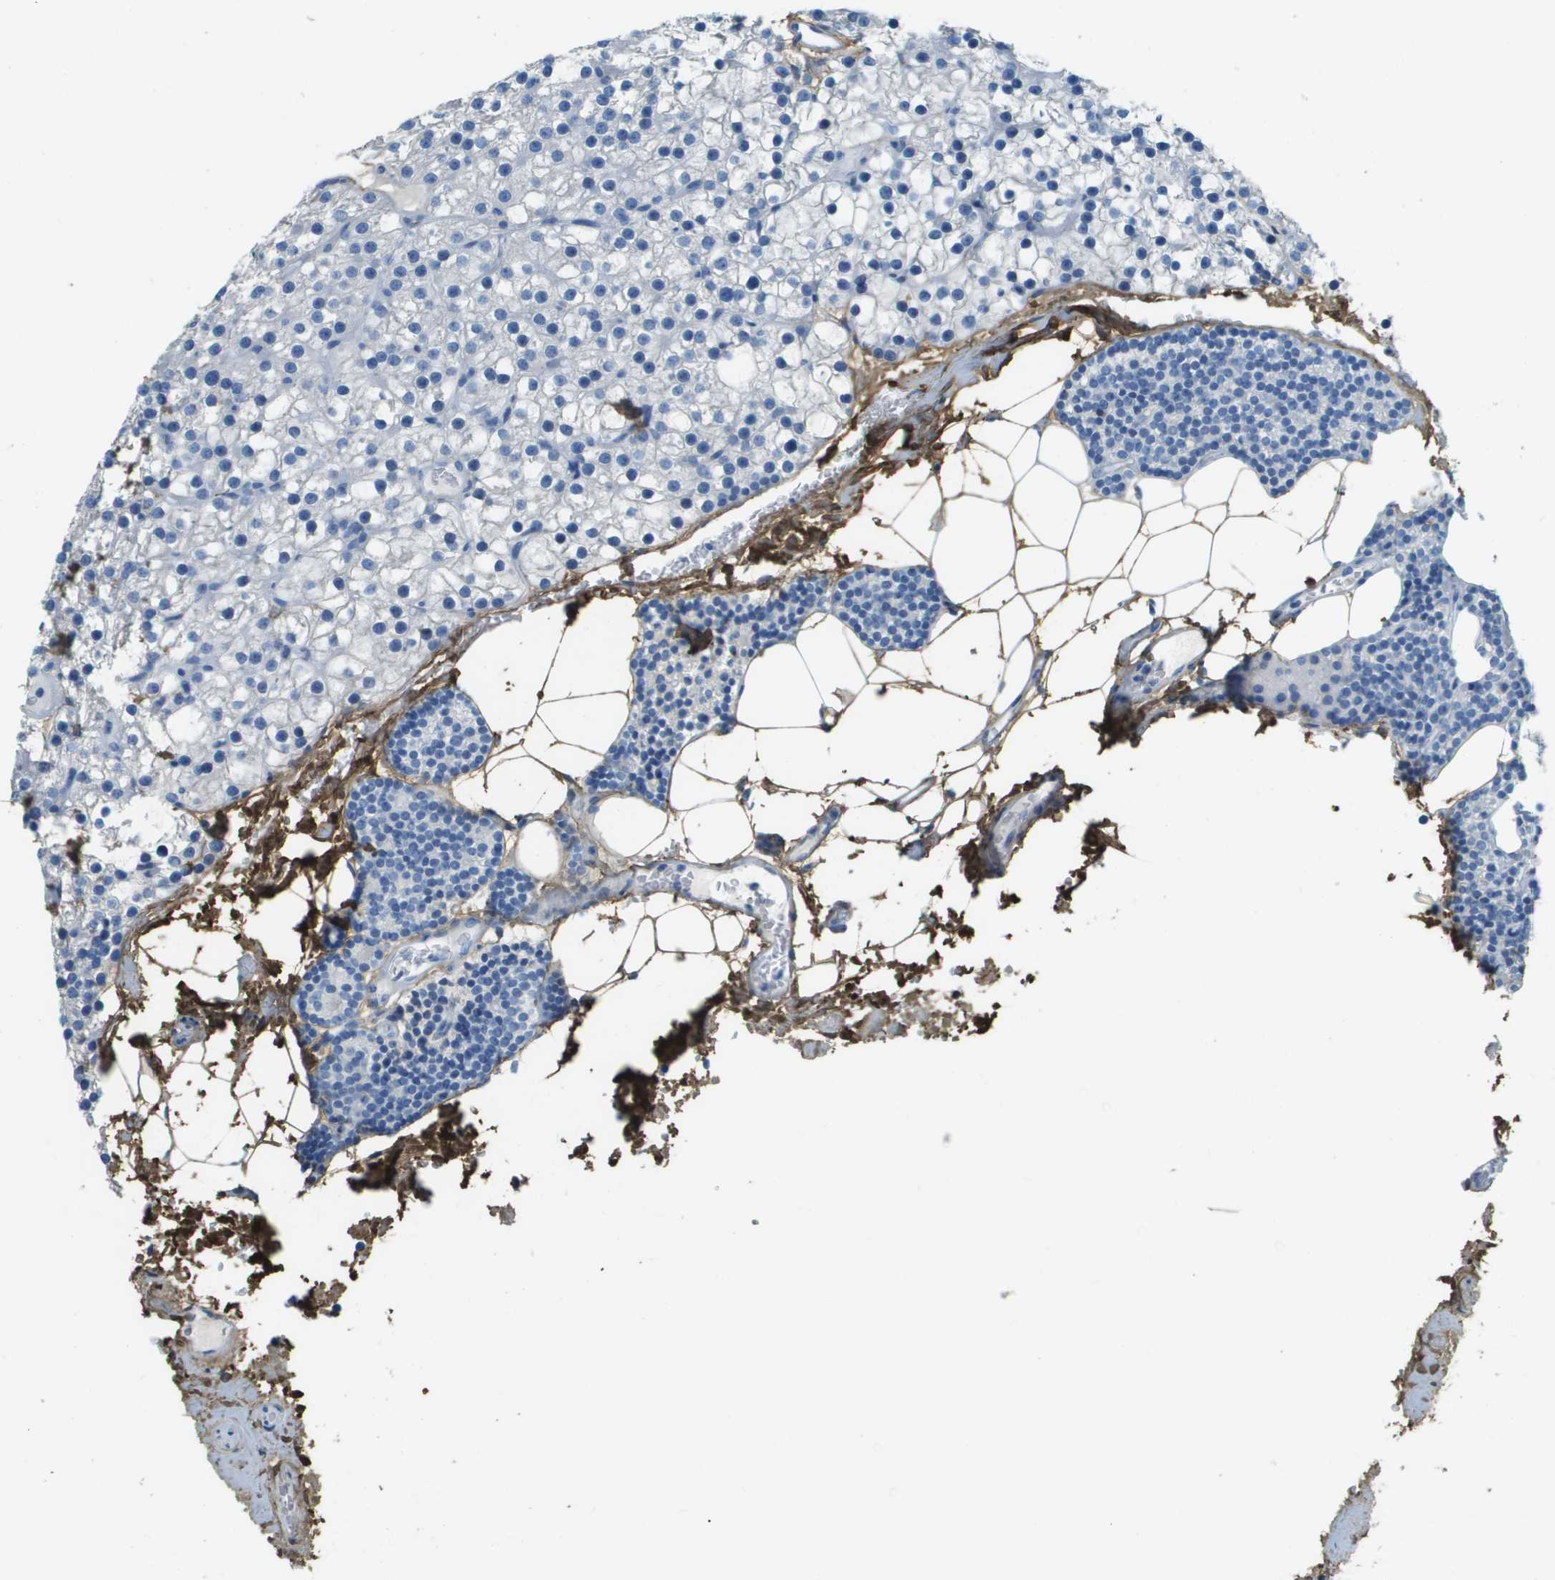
{"staining": {"intensity": "negative", "quantity": "none", "location": "none"}, "tissue": "parathyroid gland", "cell_type": "Glandular cells", "image_type": "normal", "snomed": [{"axis": "morphology", "description": "Normal tissue, NOS"}, {"axis": "morphology", "description": "Adenoma, NOS"}, {"axis": "topography", "description": "Parathyroid gland"}], "caption": "Photomicrograph shows no significant protein expression in glandular cells of normal parathyroid gland.", "gene": "DCN", "patient": {"sex": "female", "age": 70}}